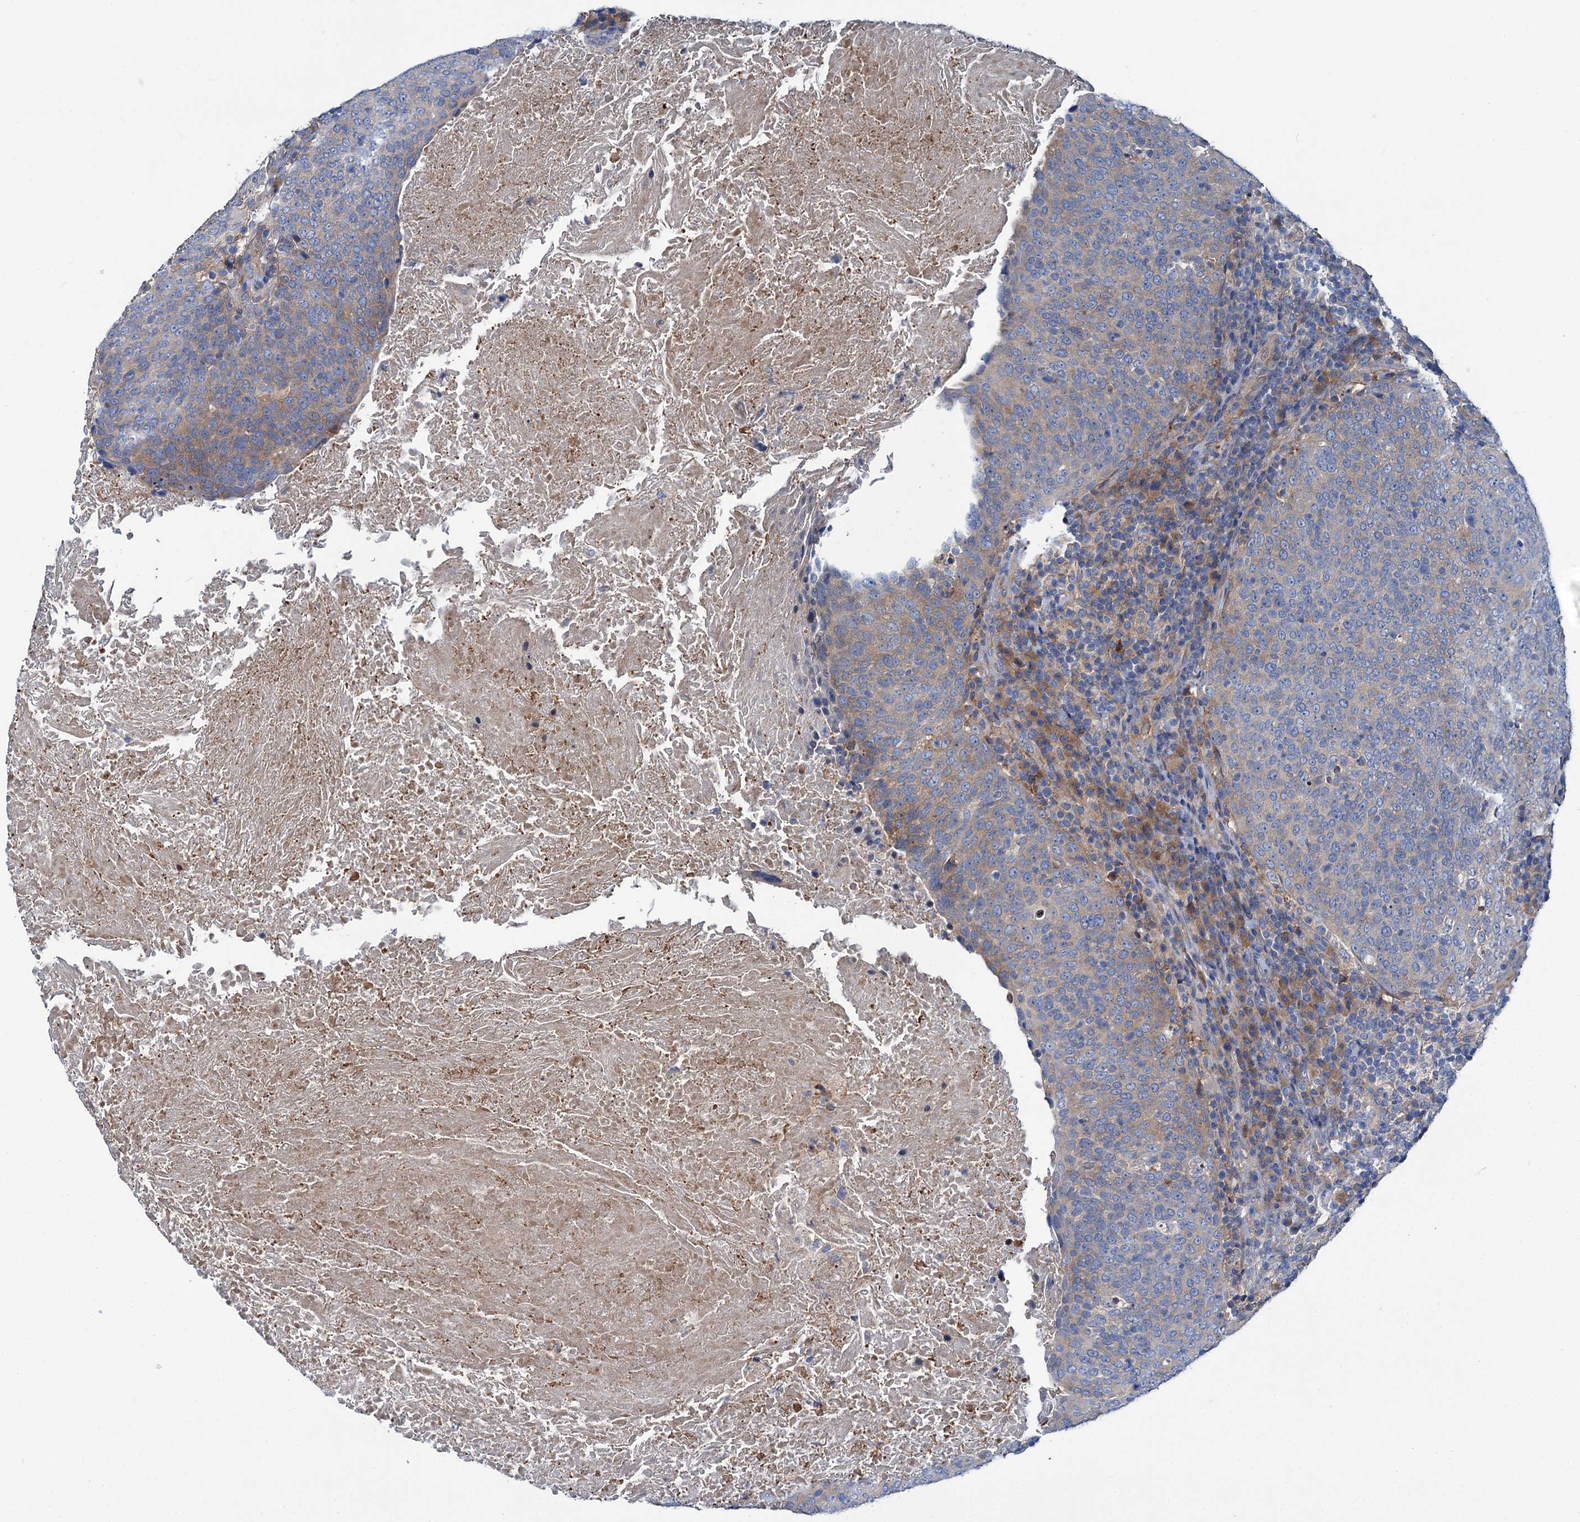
{"staining": {"intensity": "weak", "quantity": "25%-75%", "location": "cytoplasmic/membranous"}, "tissue": "head and neck cancer", "cell_type": "Tumor cells", "image_type": "cancer", "snomed": [{"axis": "morphology", "description": "Squamous cell carcinoma, NOS"}, {"axis": "morphology", "description": "Squamous cell carcinoma, metastatic, NOS"}, {"axis": "topography", "description": "Lymph node"}, {"axis": "topography", "description": "Head-Neck"}], "caption": "Approximately 25%-75% of tumor cells in human head and neck squamous cell carcinoma exhibit weak cytoplasmic/membranous protein staining as visualized by brown immunohistochemical staining.", "gene": "TRIM55", "patient": {"sex": "male", "age": 62}}